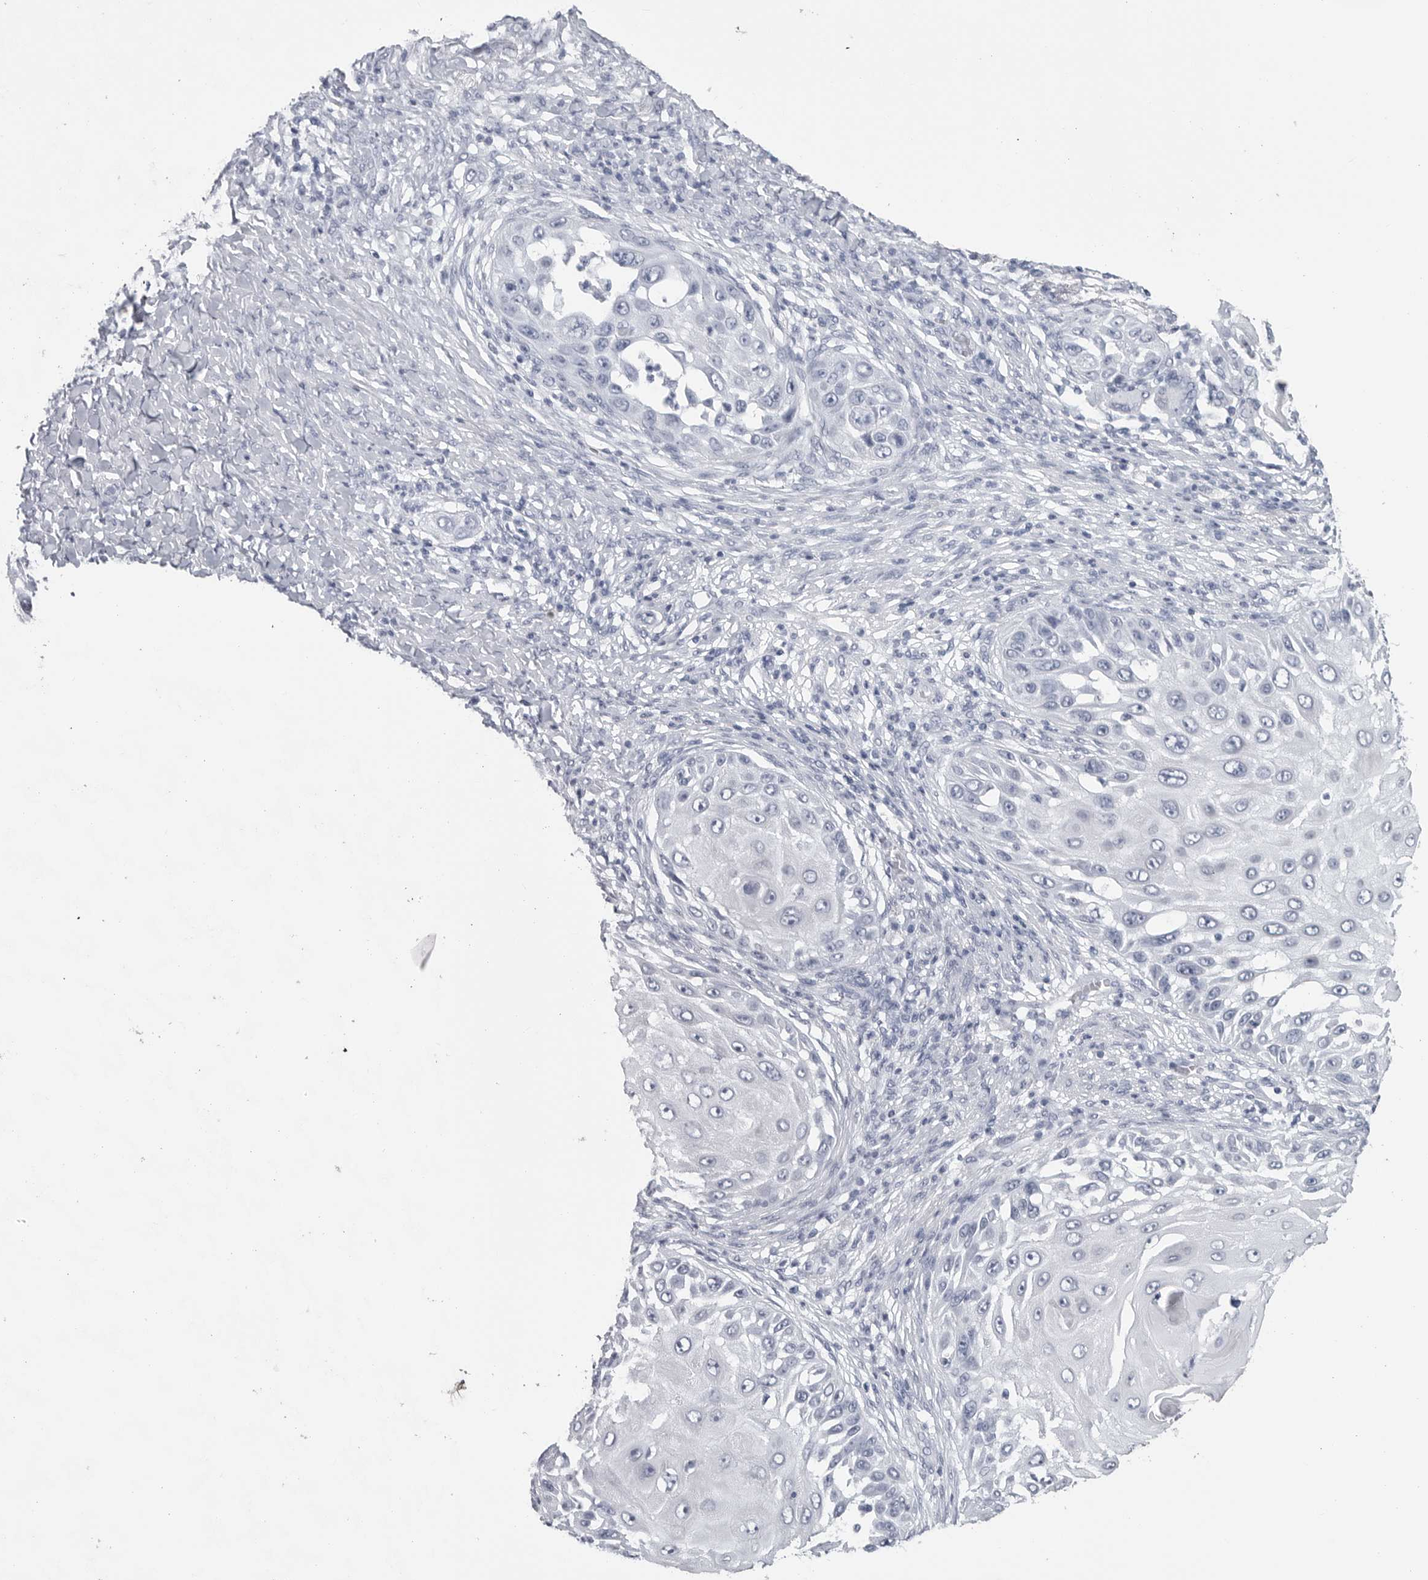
{"staining": {"intensity": "negative", "quantity": "none", "location": "none"}, "tissue": "skin cancer", "cell_type": "Tumor cells", "image_type": "cancer", "snomed": [{"axis": "morphology", "description": "Squamous cell carcinoma, NOS"}, {"axis": "topography", "description": "Skin"}], "caption": "An IHC image of skin cancer (squamous cell carcinoma) is shown. There is no staining in tumor cells of skin cancer (squamous cell carcinoma). Nuclei are stained in blue.", "gene": "CSH1", "patient": {"sex": "female", "age": 44}}